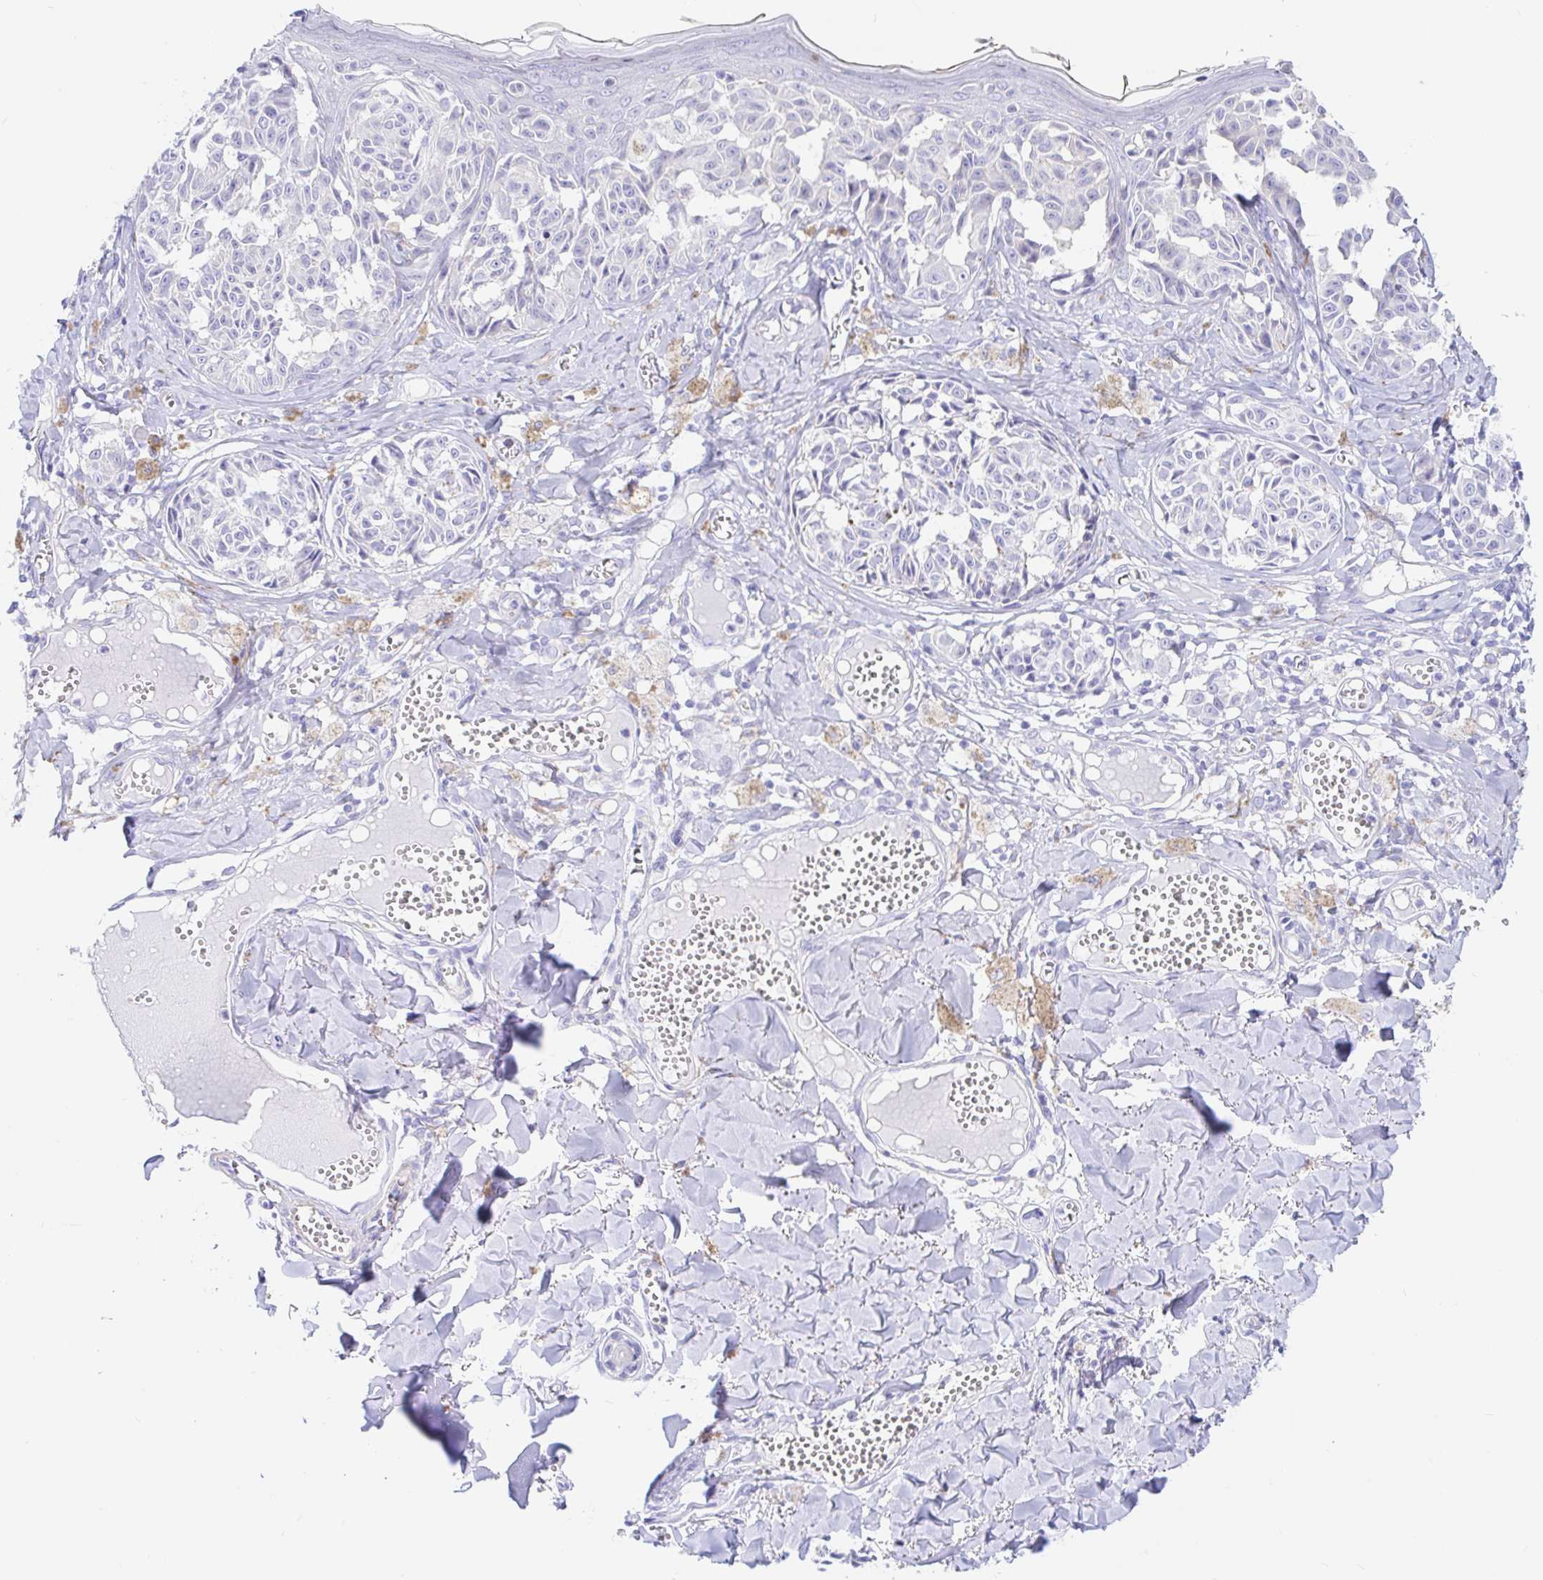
{"staining": {"intensity": "negative", "quantity": "none", "location": "none"}, "tissue": "melanoma", "cell_type": "Tumor cells", "image_type": "cancer", "snomed": [{"axis": "morphology", "description": "Malignant melanoma, NOS"}, {"axis": "topography", "description": "Skin"}], "caption": "Immunohistochemistry (IHC) micrograph of neoplastic tissue: malignant melanoma stained with DAB displays no significant protein staining in tumor cells.", "gene": "PPP1R1B", "patient": {"sex": "female", "age": 43}}